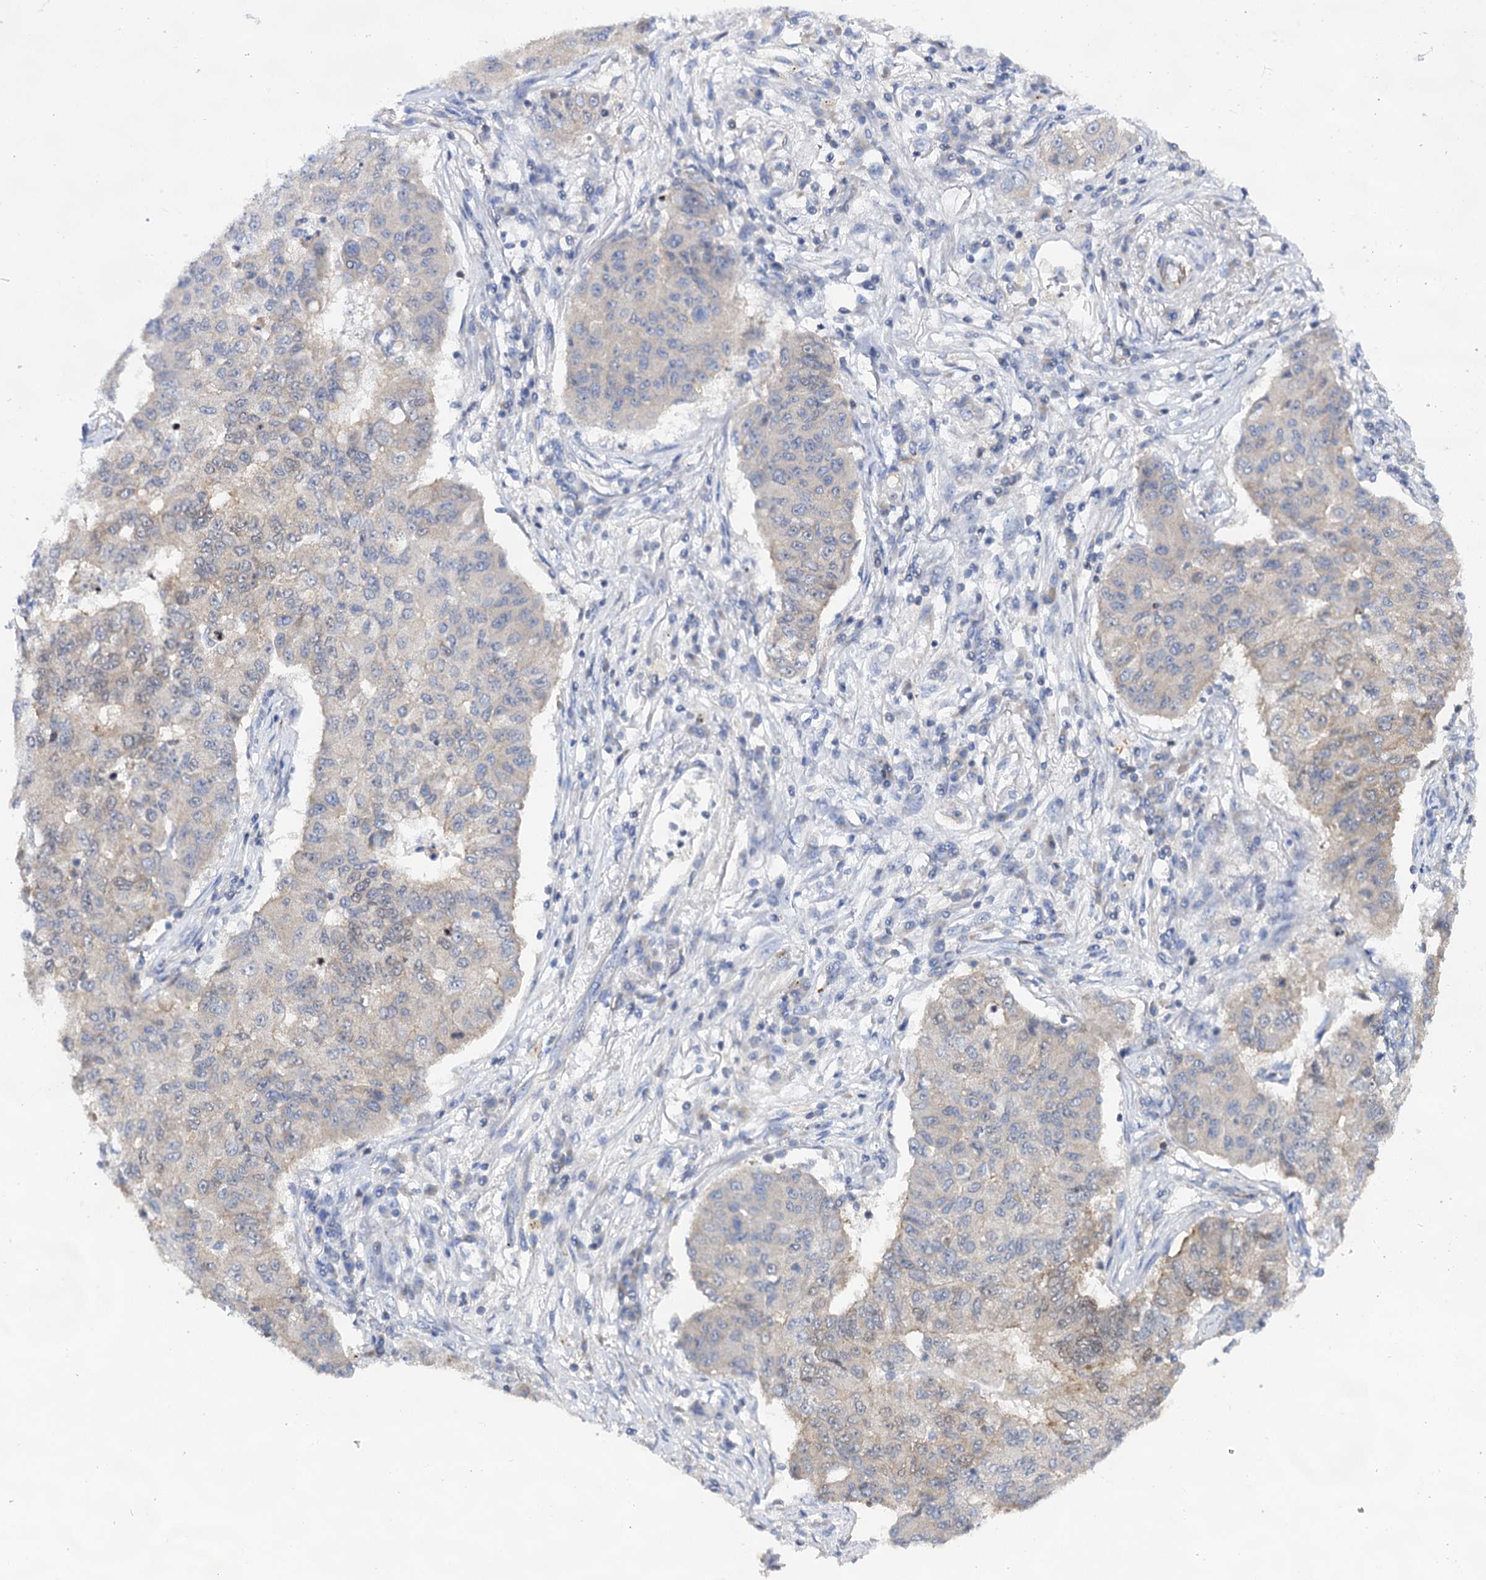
{"staining": {"intensity": "negative", "quantity": "none", "location": "none"}, "tissue": "lung cancer", "cell_type": "Tumor cells", "image_type": "cancer", "snomed": [{"axis": "morphology", "description": "Squamous cell carcinoma, NOS"}, {"axis": "topography", "description": "Lung"}], "caption": "This is an immunohistochemistry micrograph of lung squamous cell carcinoma. There is no expression in tumor cells.", "gene": "ABLIM1", "patient": {"sex": "male", "age": 74}}